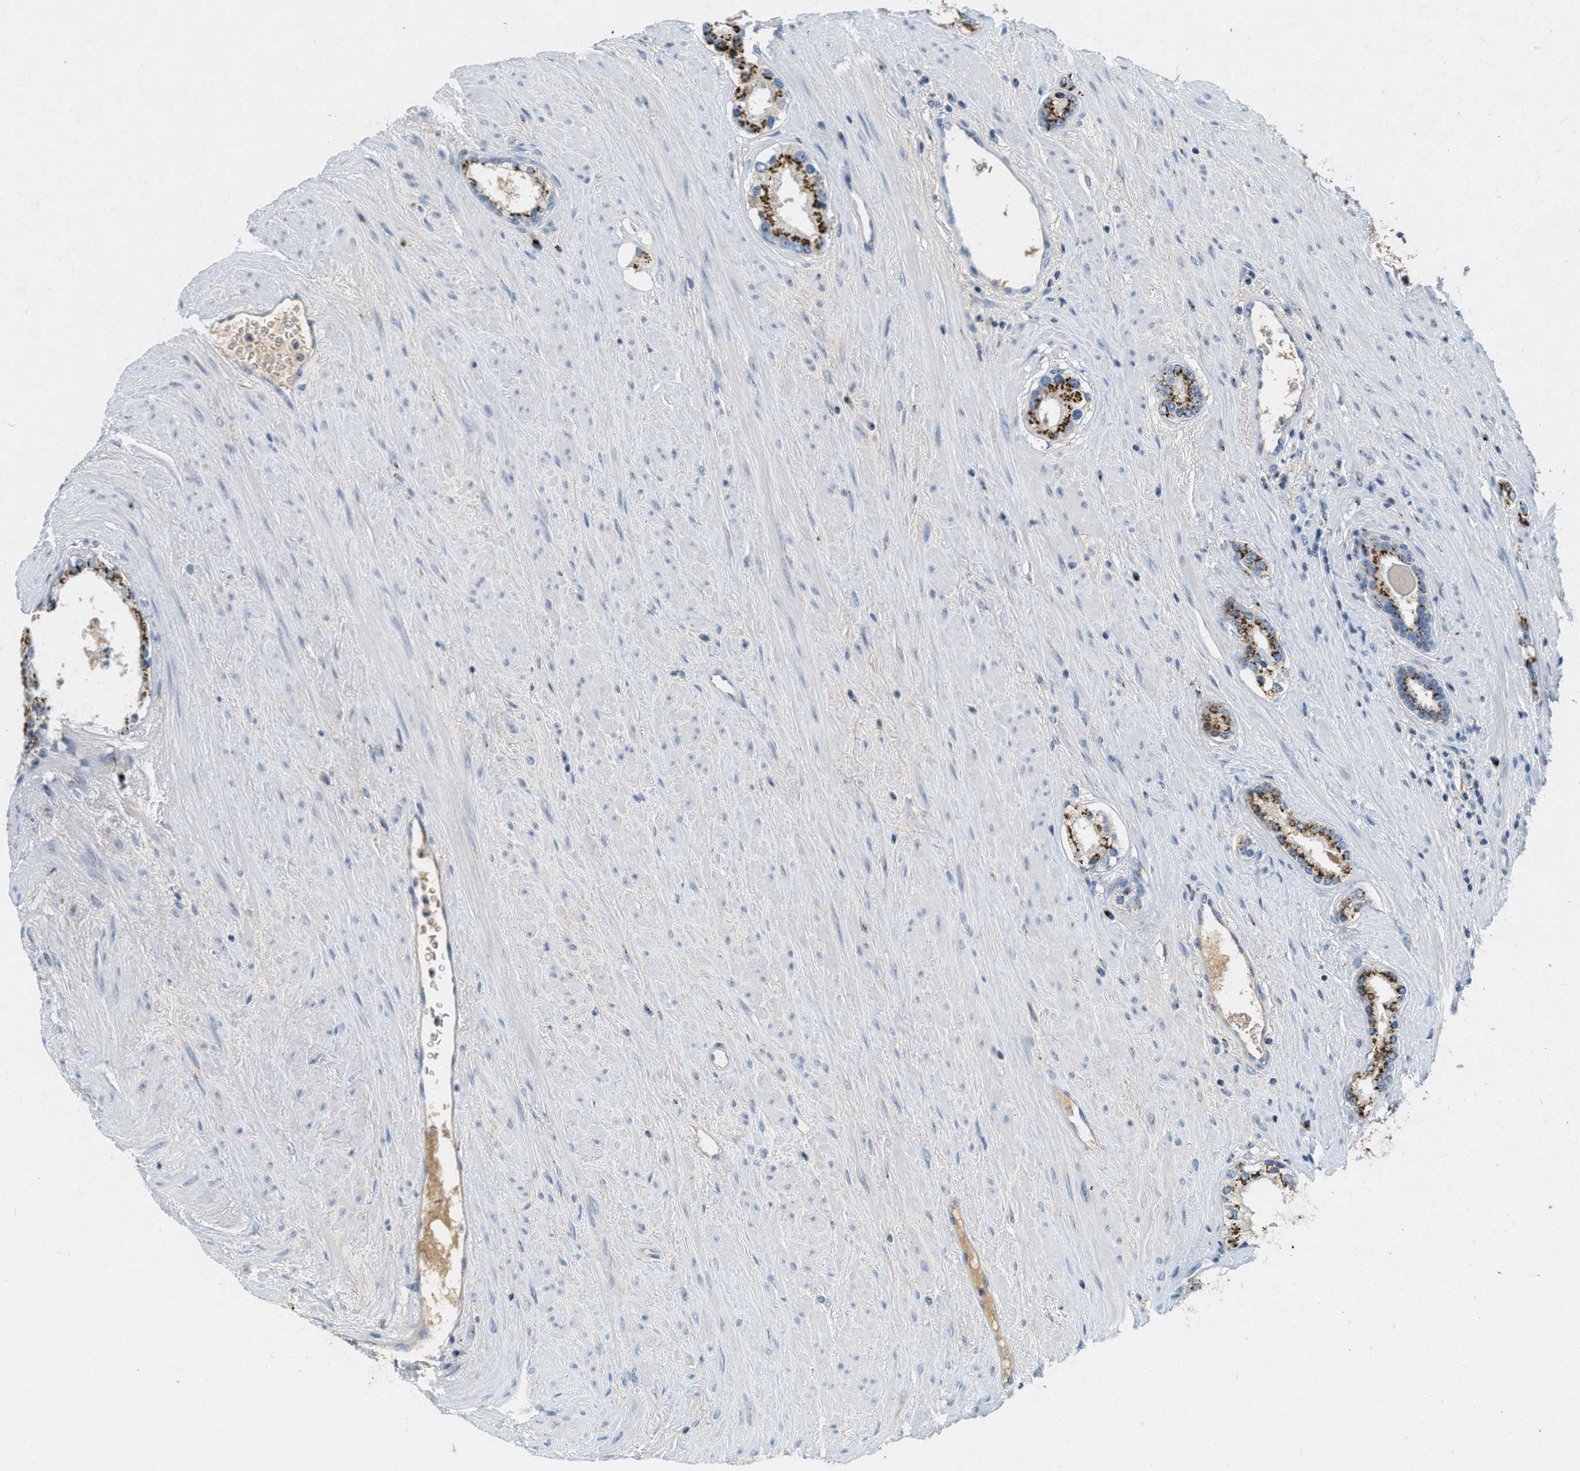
{"staining": {"intensity": "strong", "quantity": ">75%", "location": "cytoplasmic/membranous"}, "tissue": "prostate cancer", "cell_type": "Tumor cells", "image_type": "cancer", "snomed": [{"axis": "morphology", "description": "Adenocarcinoma, High grade"}, {"axis": "topography", "description": "Prostate"}], "caption": "About >75% of tumor cells in human prostate cancer display strong cytoplasmic/membranous protein positivity as visualized by brown immunohistochemical staining.", "gene": "ENTPD4", "patient": {"sex": "male", "age": 71}}